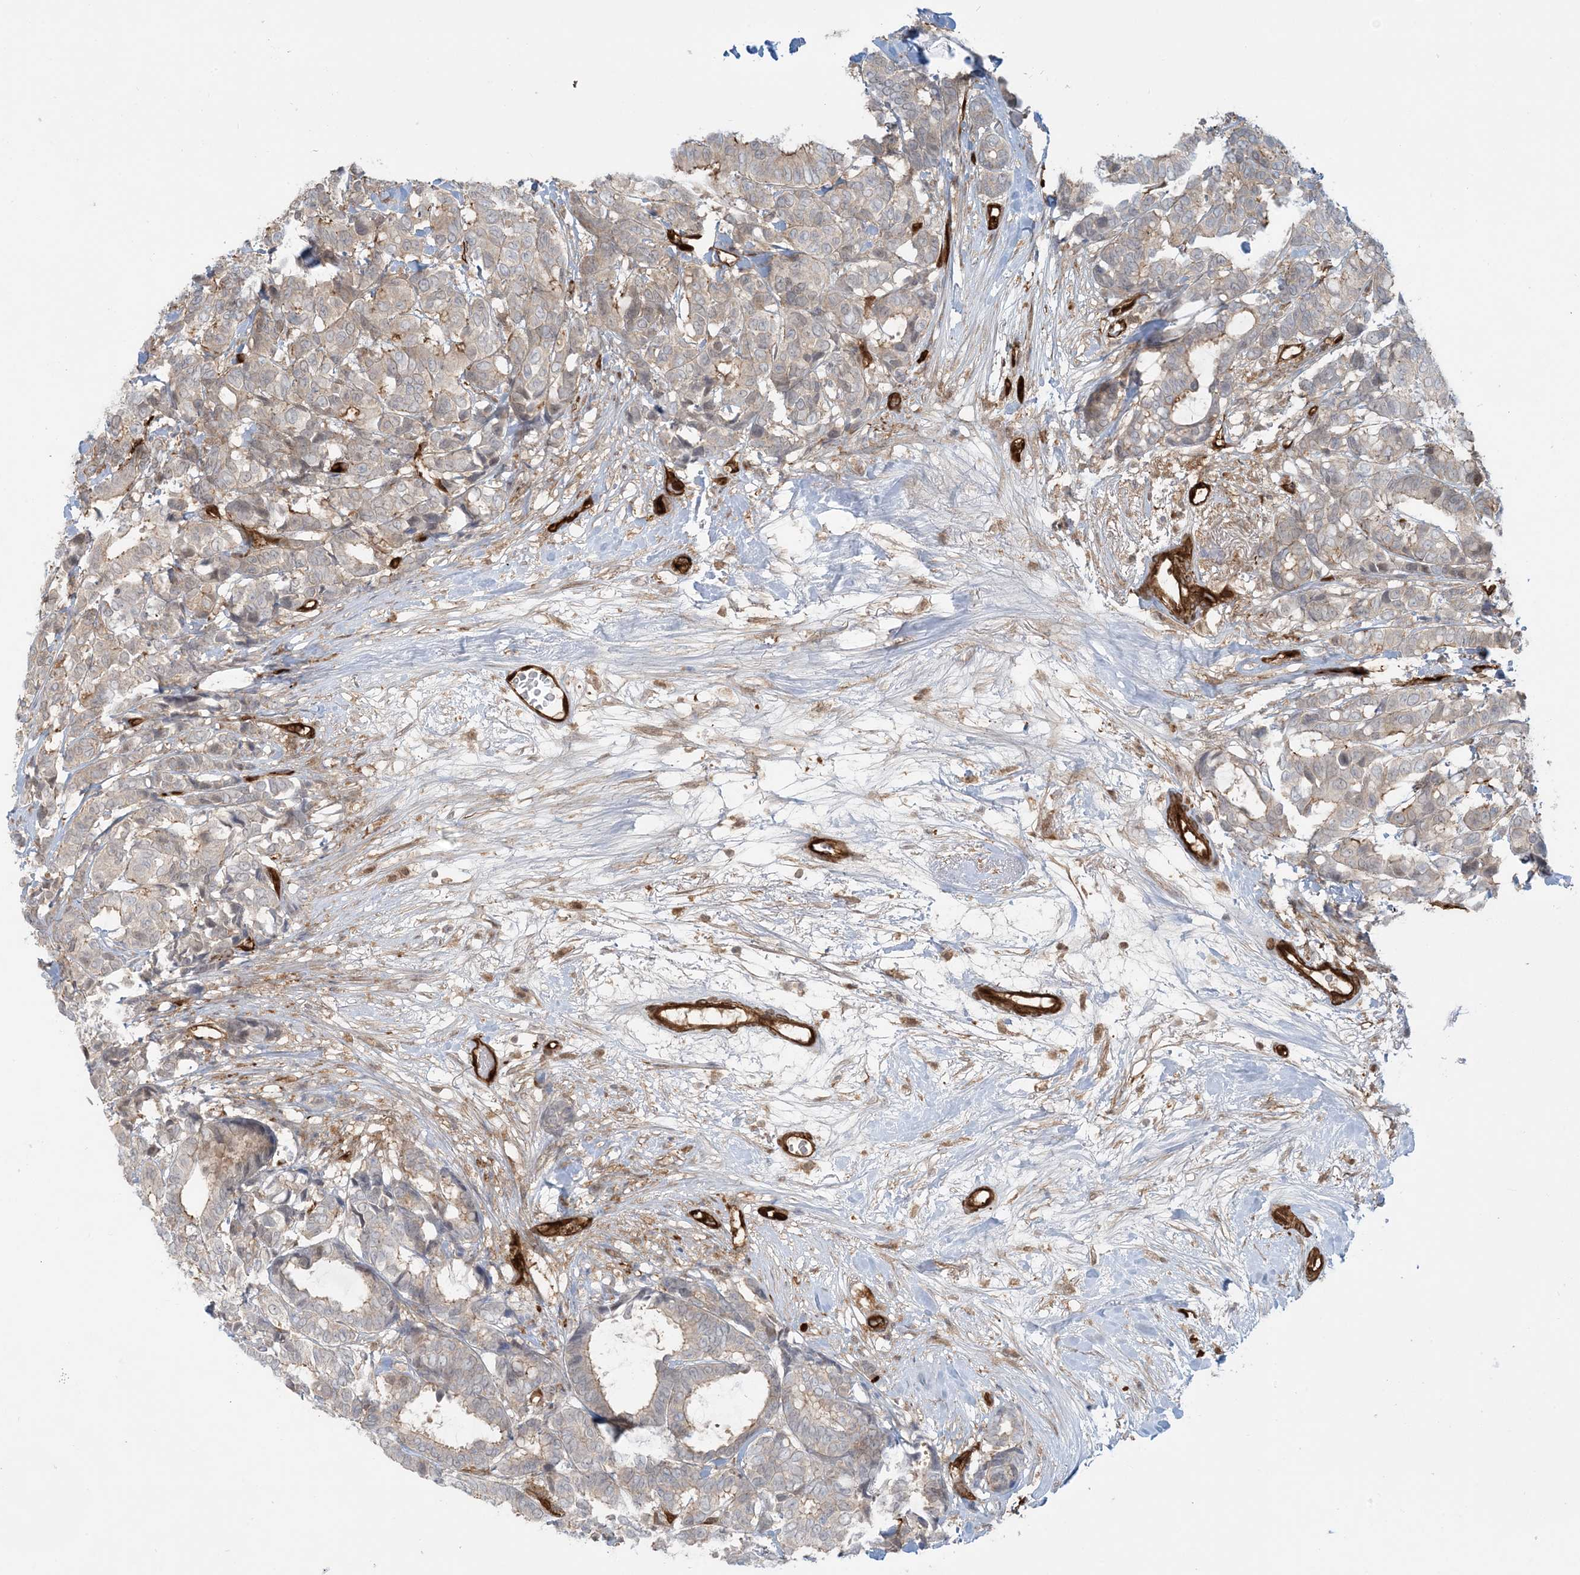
{"staining": {"intensity": "moderate", "quantity": "<25%", "location": "cytoplasmic/membranous"}, "tissue": "breast cancer", "cell_type": "Tumor cells", "image_type": "cancer", "snomed": [{"axis": "morphology", "description": "Duct carcinoma"}, {"axis": "topography", "description": "Breast"}], "caption": "Moderate cytoplasmic/membranous expression is appreciated in approximately <25% of tumor cells in breast cancer (intraductal carcinoma).", "gene": "PPM1F", "patient": {"sex": "female", "age": 87}}